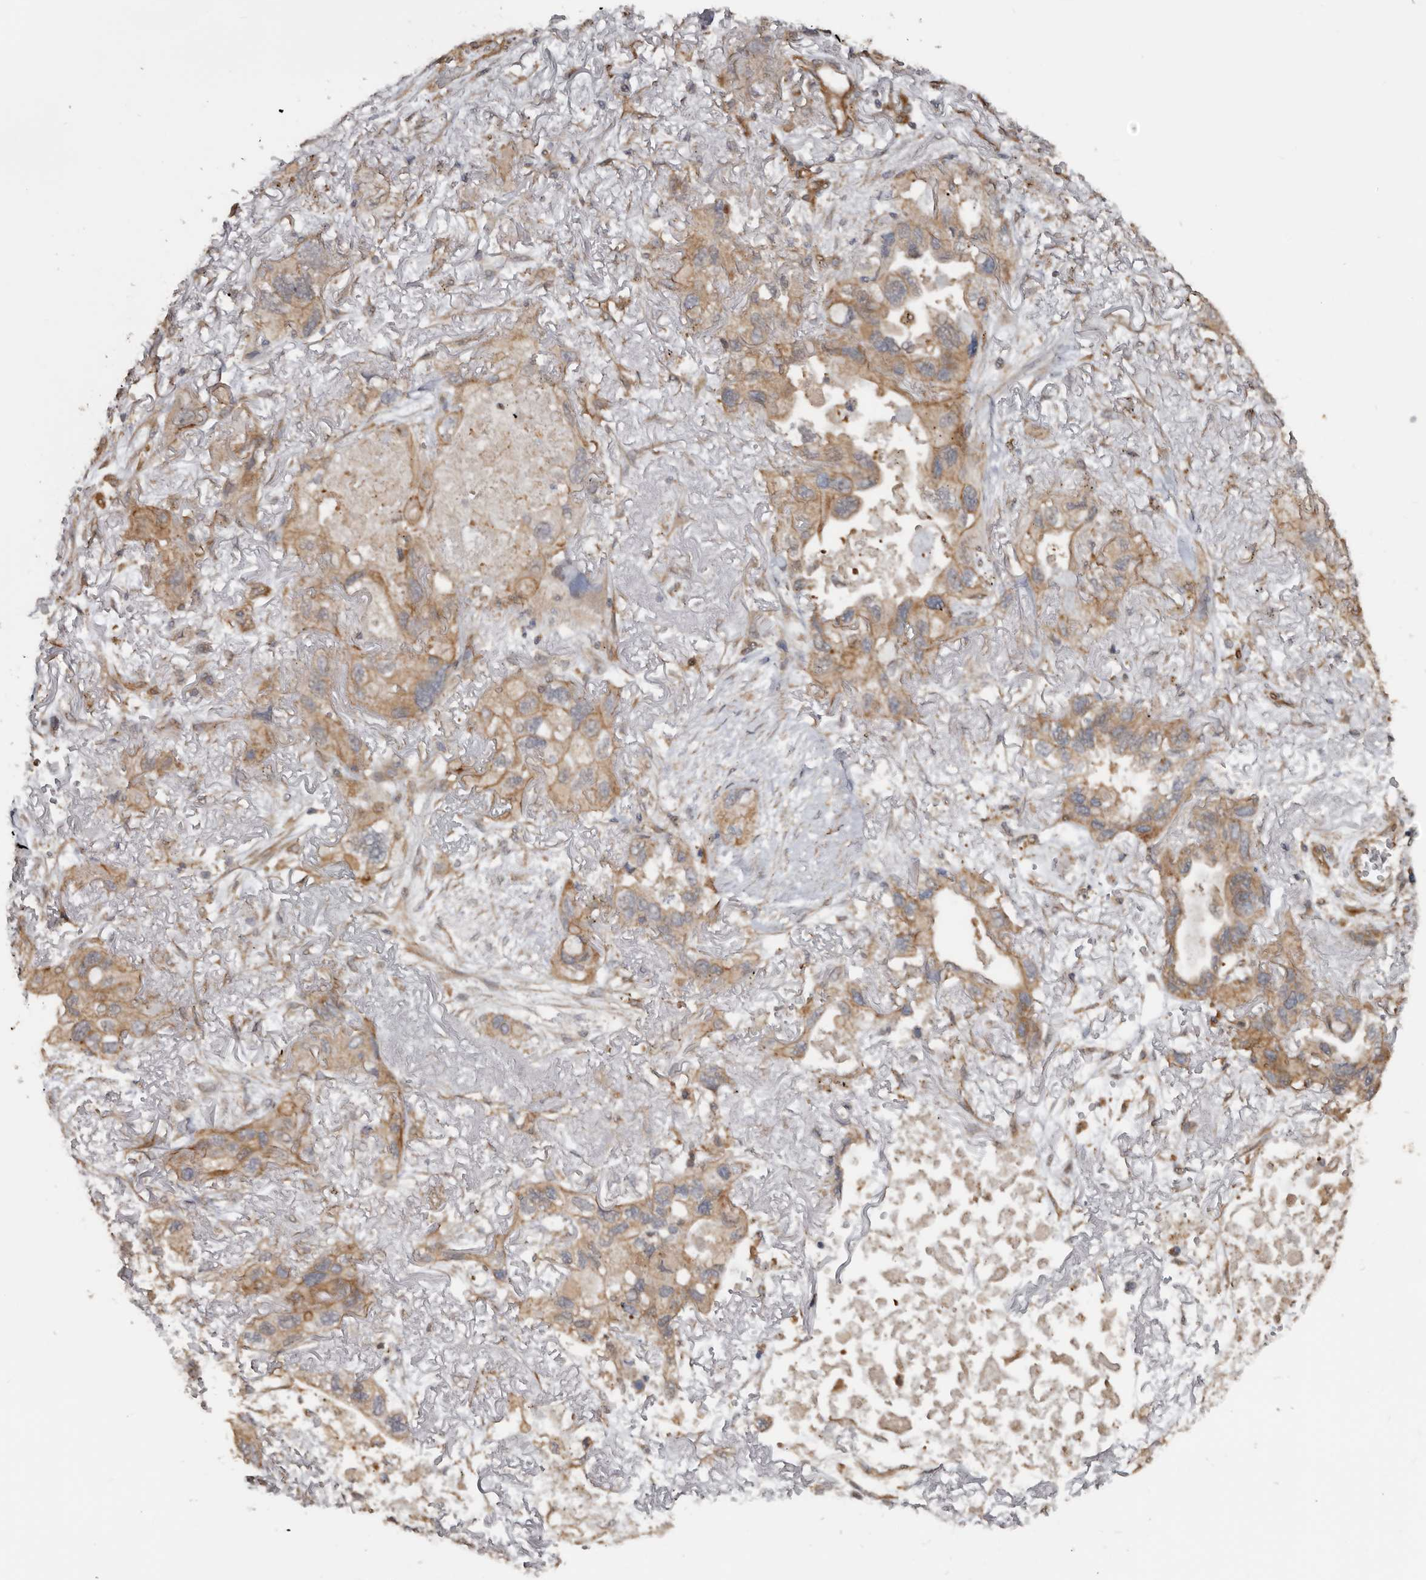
{"staining": {"intensity": "weak", "quantity": ">75%", "location": "cytoplasmic/membranous"}, "tissue": "lung cancer", "cell_type": "Tumor cells", "image_type": "cancer", "snomed": [{"axis": "morphology", "description": "Squamous cell carcinoma, NOS"}, {"axis": "topography", "description": "Lung"}], "caption": "A micrograph of human lung cancer stained for a protein demonstrates weak cytoplasmic/membranous brown staining in tumor cells.", "gene": "EXOC3L1", "patient": {"sex": "female", "age": 73}}